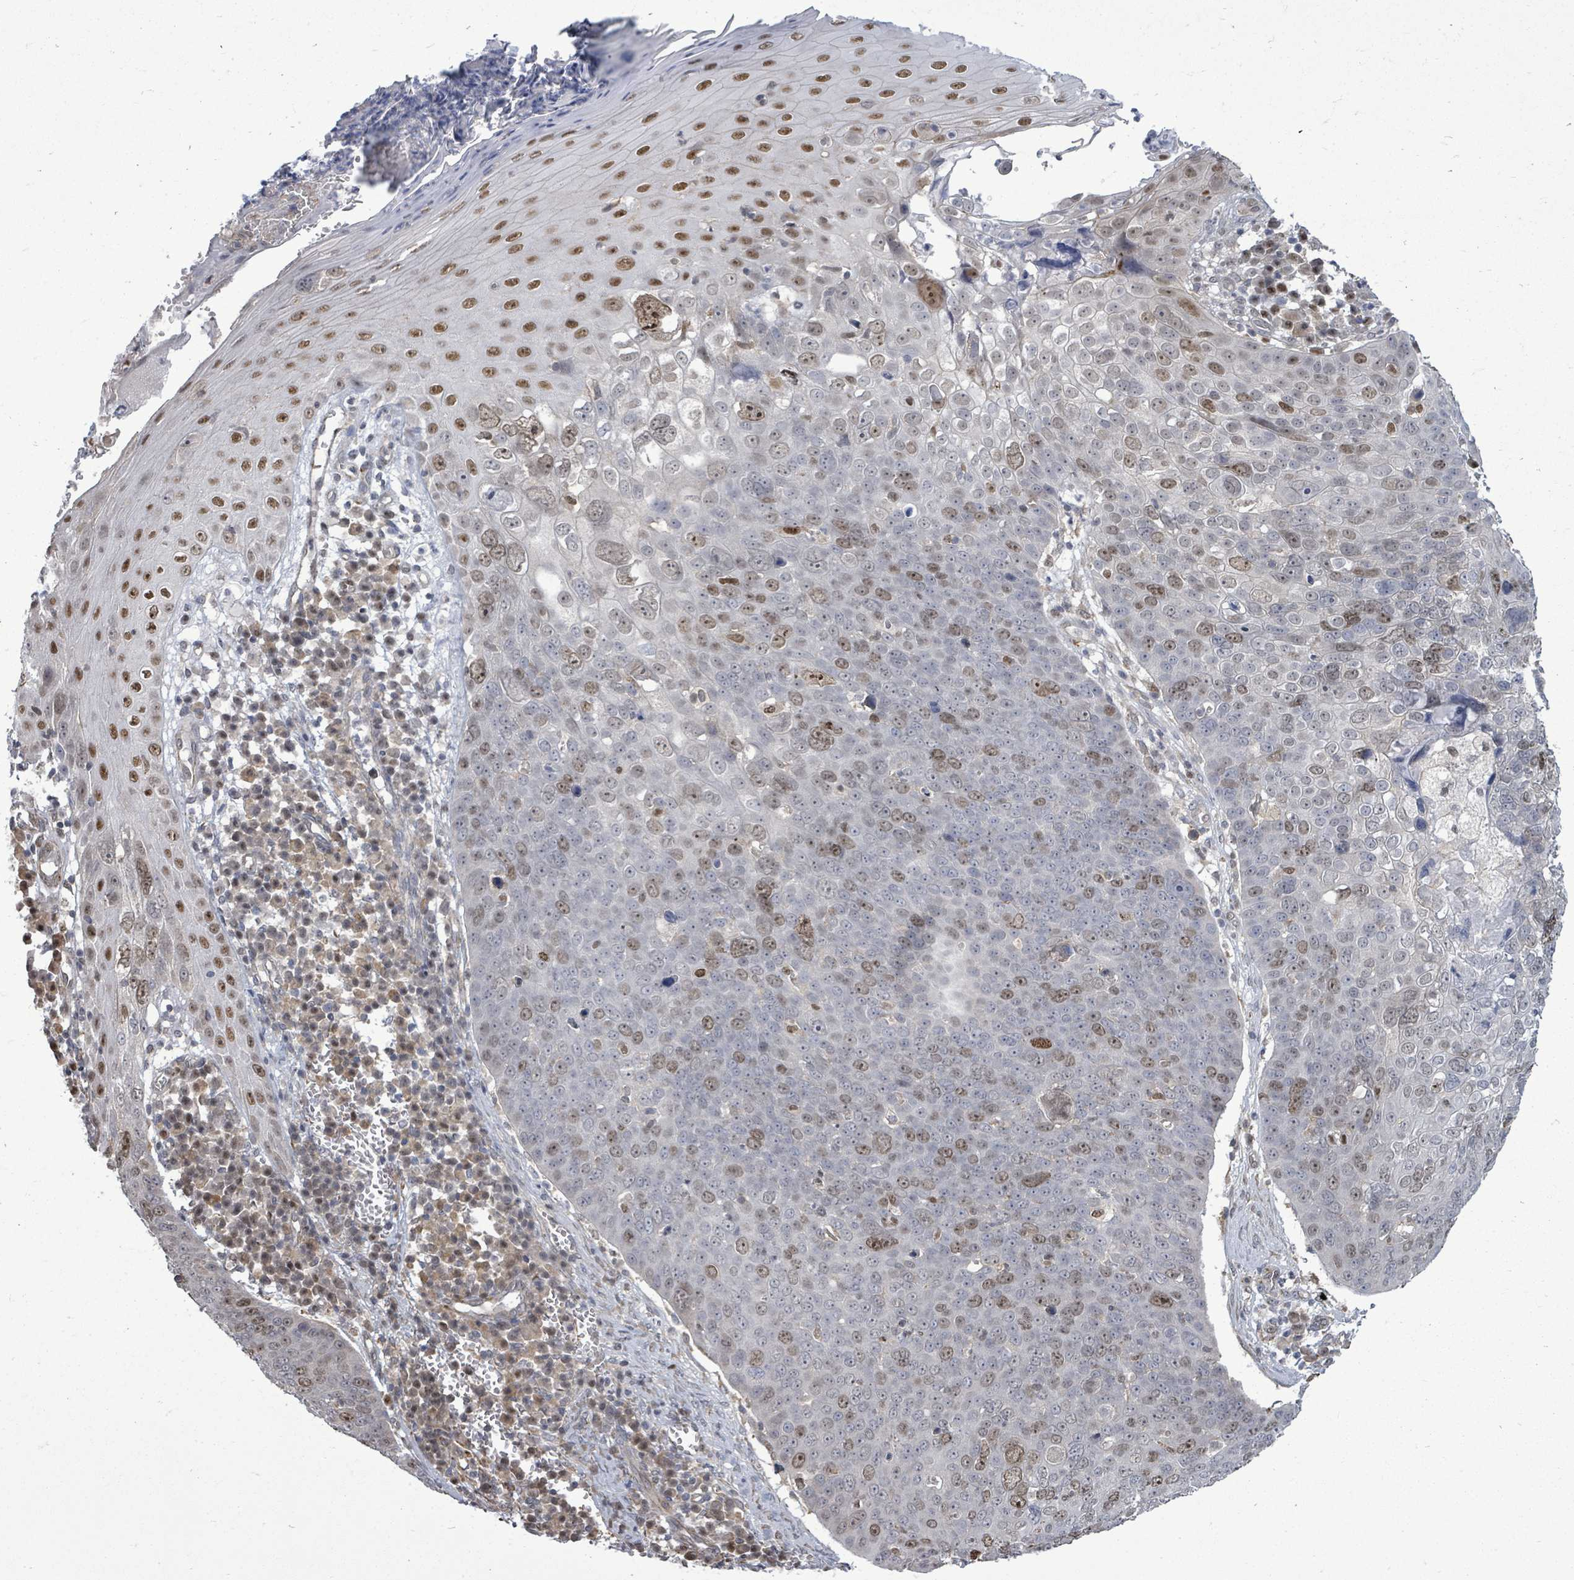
{"staining": {"intensity": "moderate", "quantity": "<25%", "location": "nuclear"}, "tissue": "skin cancer", "cell_type": "Tumor cells", "image_type": "cancer", "snomed": [{"axis": "morphology", "description": "Squamous cell carcinoma, NOS"}, {"axis": "topography", "description": "Skin"}], "caption": "Squamous cell carcinoma (skin) stained for a protein (brown) shows moderate nuclear positive staining in approximately <25% of tumor cells.", "gene": "PAPSS1", "patient": {"sex": "male", "age": 71}}